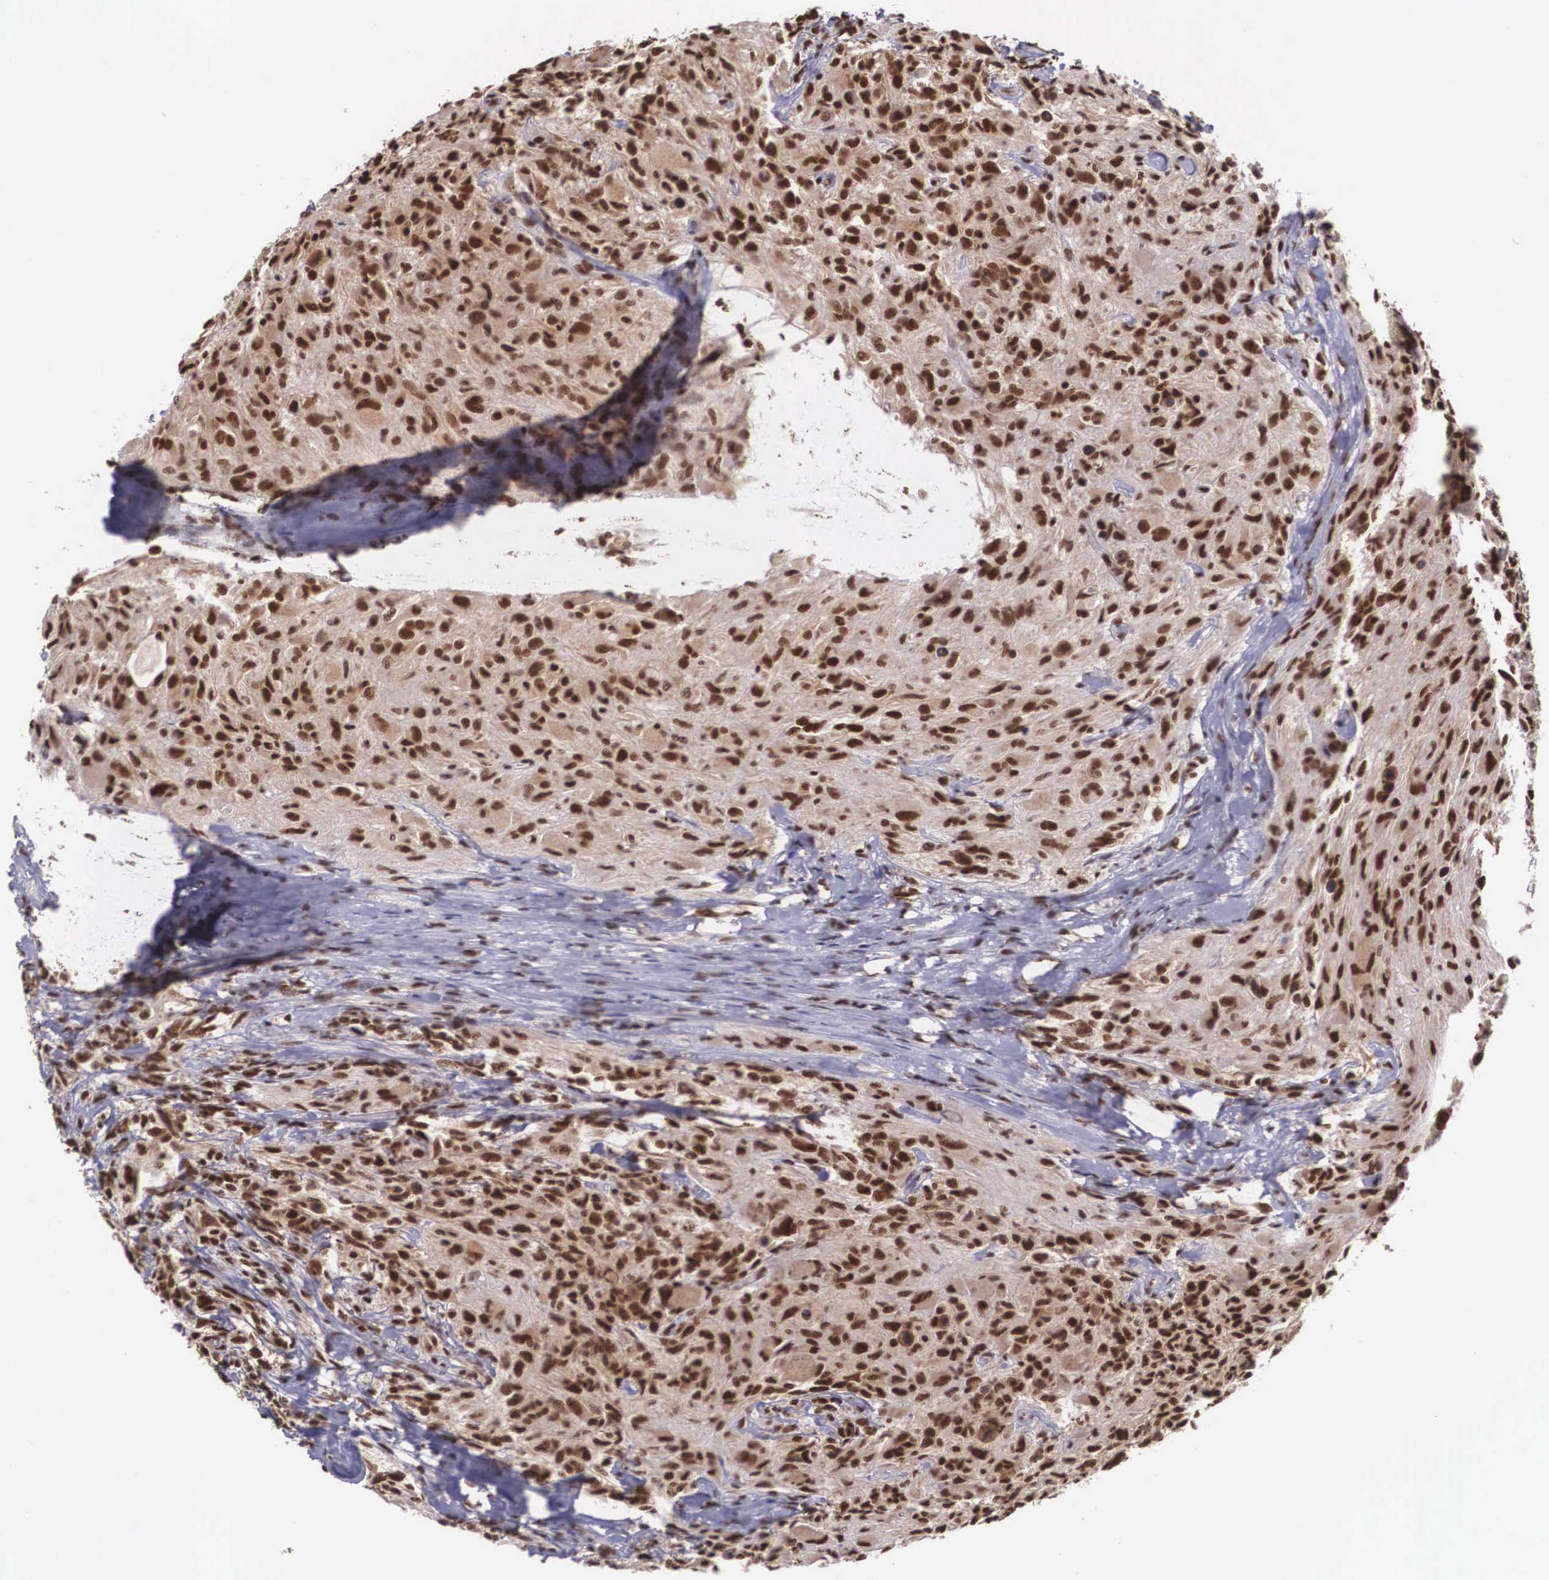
{"staining": {"intensity": "strong", "quantity": ">75%", "location": "cytoplasmic/membranous,nuclear"}, "tissue": "glioma", "cell_type": "Tumor cells", "image_type": "cancer", "snomed": [{"axis": "morphology", "description": "Glioma, malignant, High grade"}, {"axis": "topography", "description": "Brain"}], "caption": "The micrograph demonstrates a brown stain indicating the presence of a protein in the cytoplasmic/membranous and nuclear of tumor cells in glioma. The staining was performed using DAB (3,3'-diaminobenzidine), with brown indicating positive protein expression. Nuclei are stained blue with hematoxylin.", "gene": "POLR2F", "patient": {"sex": "male", "age": 69}}